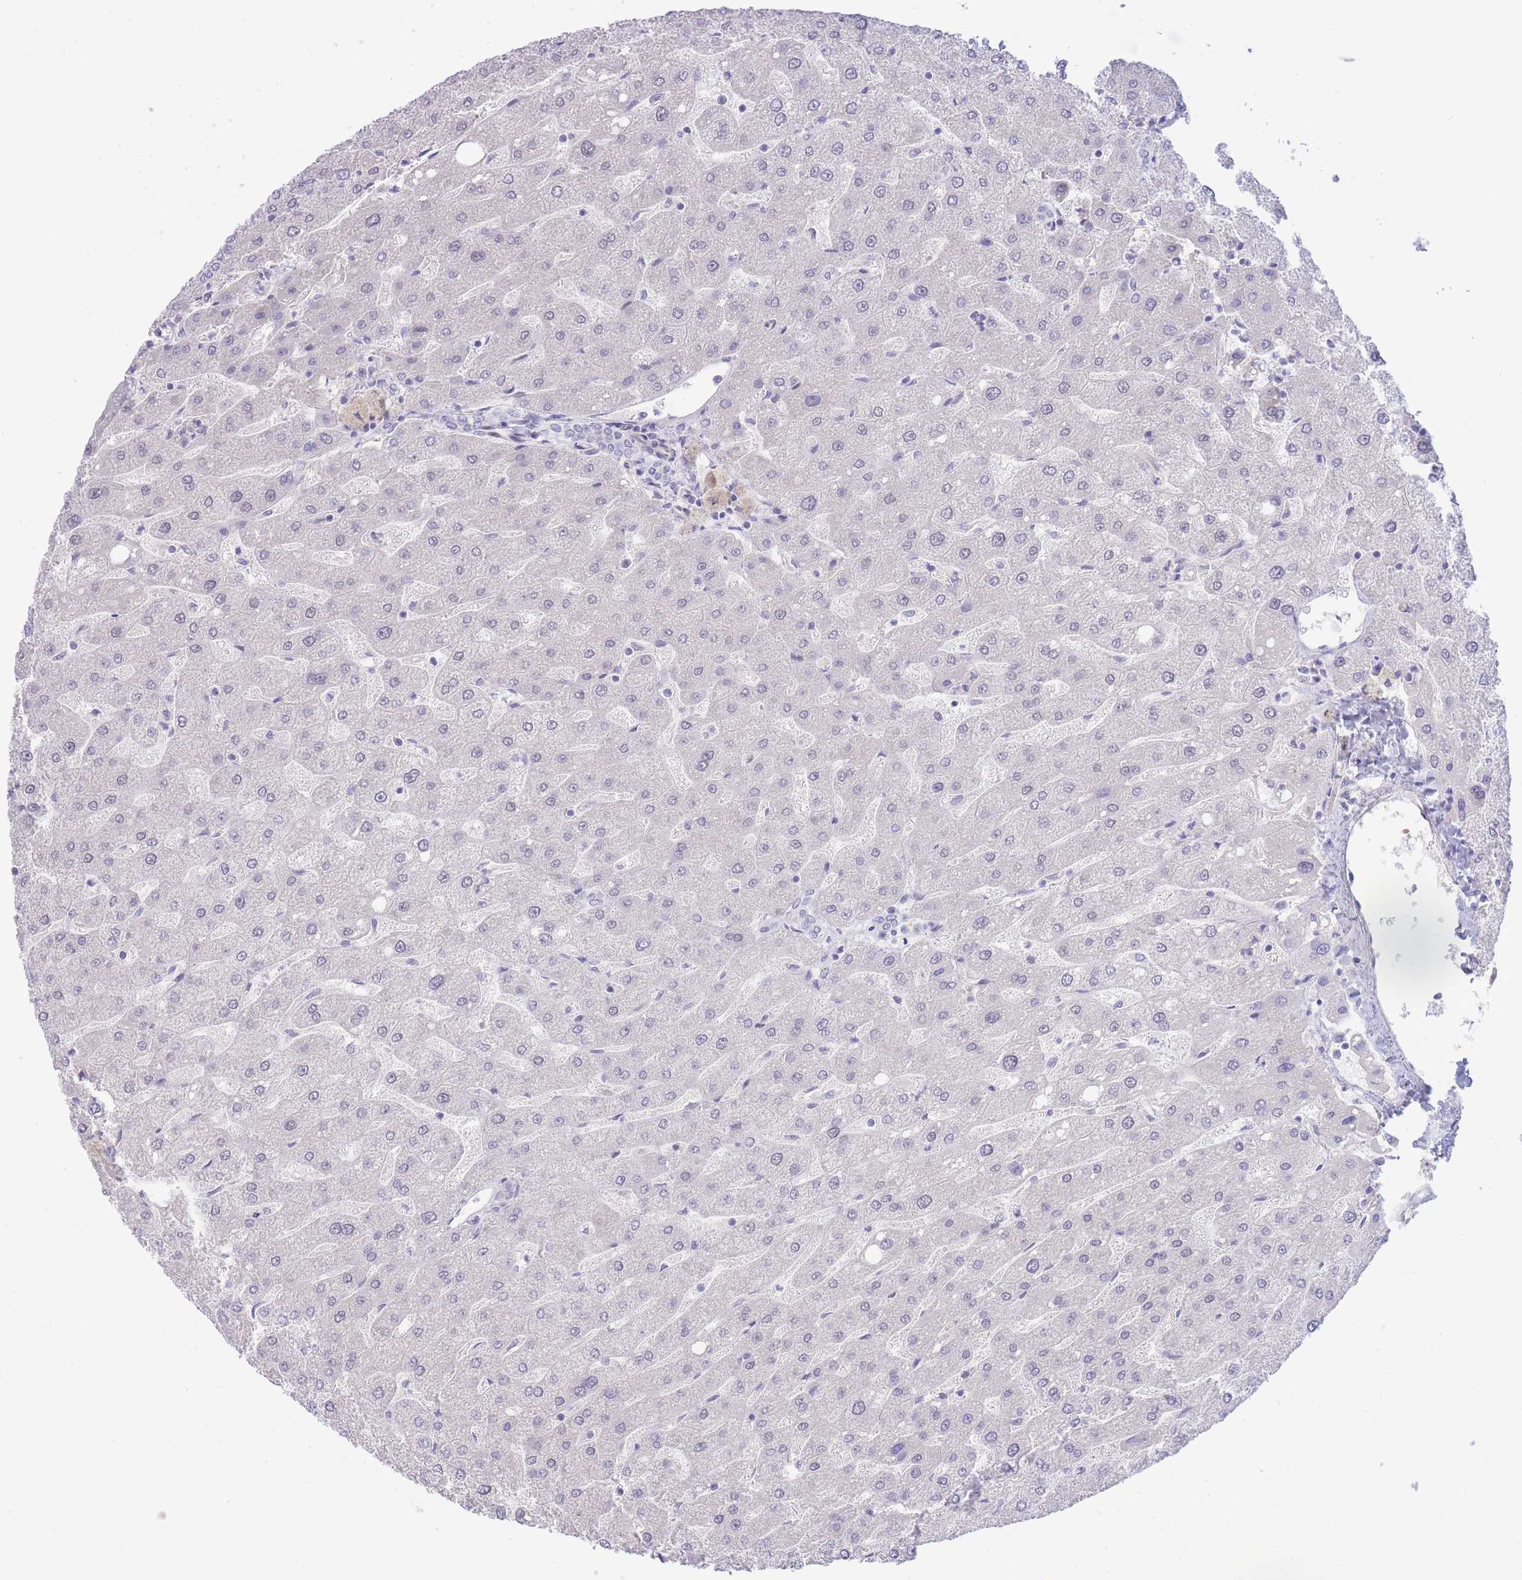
{"staining": {"intensity": "negative", "quantity": "none", "location": "none"}, "tissue": "liver", "cell_type": "Cholangiocytes", "image_type": "normal", "snomed": [{"axis": "morphology", "description": "Normal tissue, NOS"}, {"axis": "topography", "description": "Liver"}], "caption": "A high-resolution image shows IHC staining of unremarkable liver, which reveals no significant positivity in cholangiocytes. (Immunohistochemistry (ihc), brightfield microscopy, high magnification).", "gene": "FBXO46", "patient": {"sex": "male", "age": 67}}